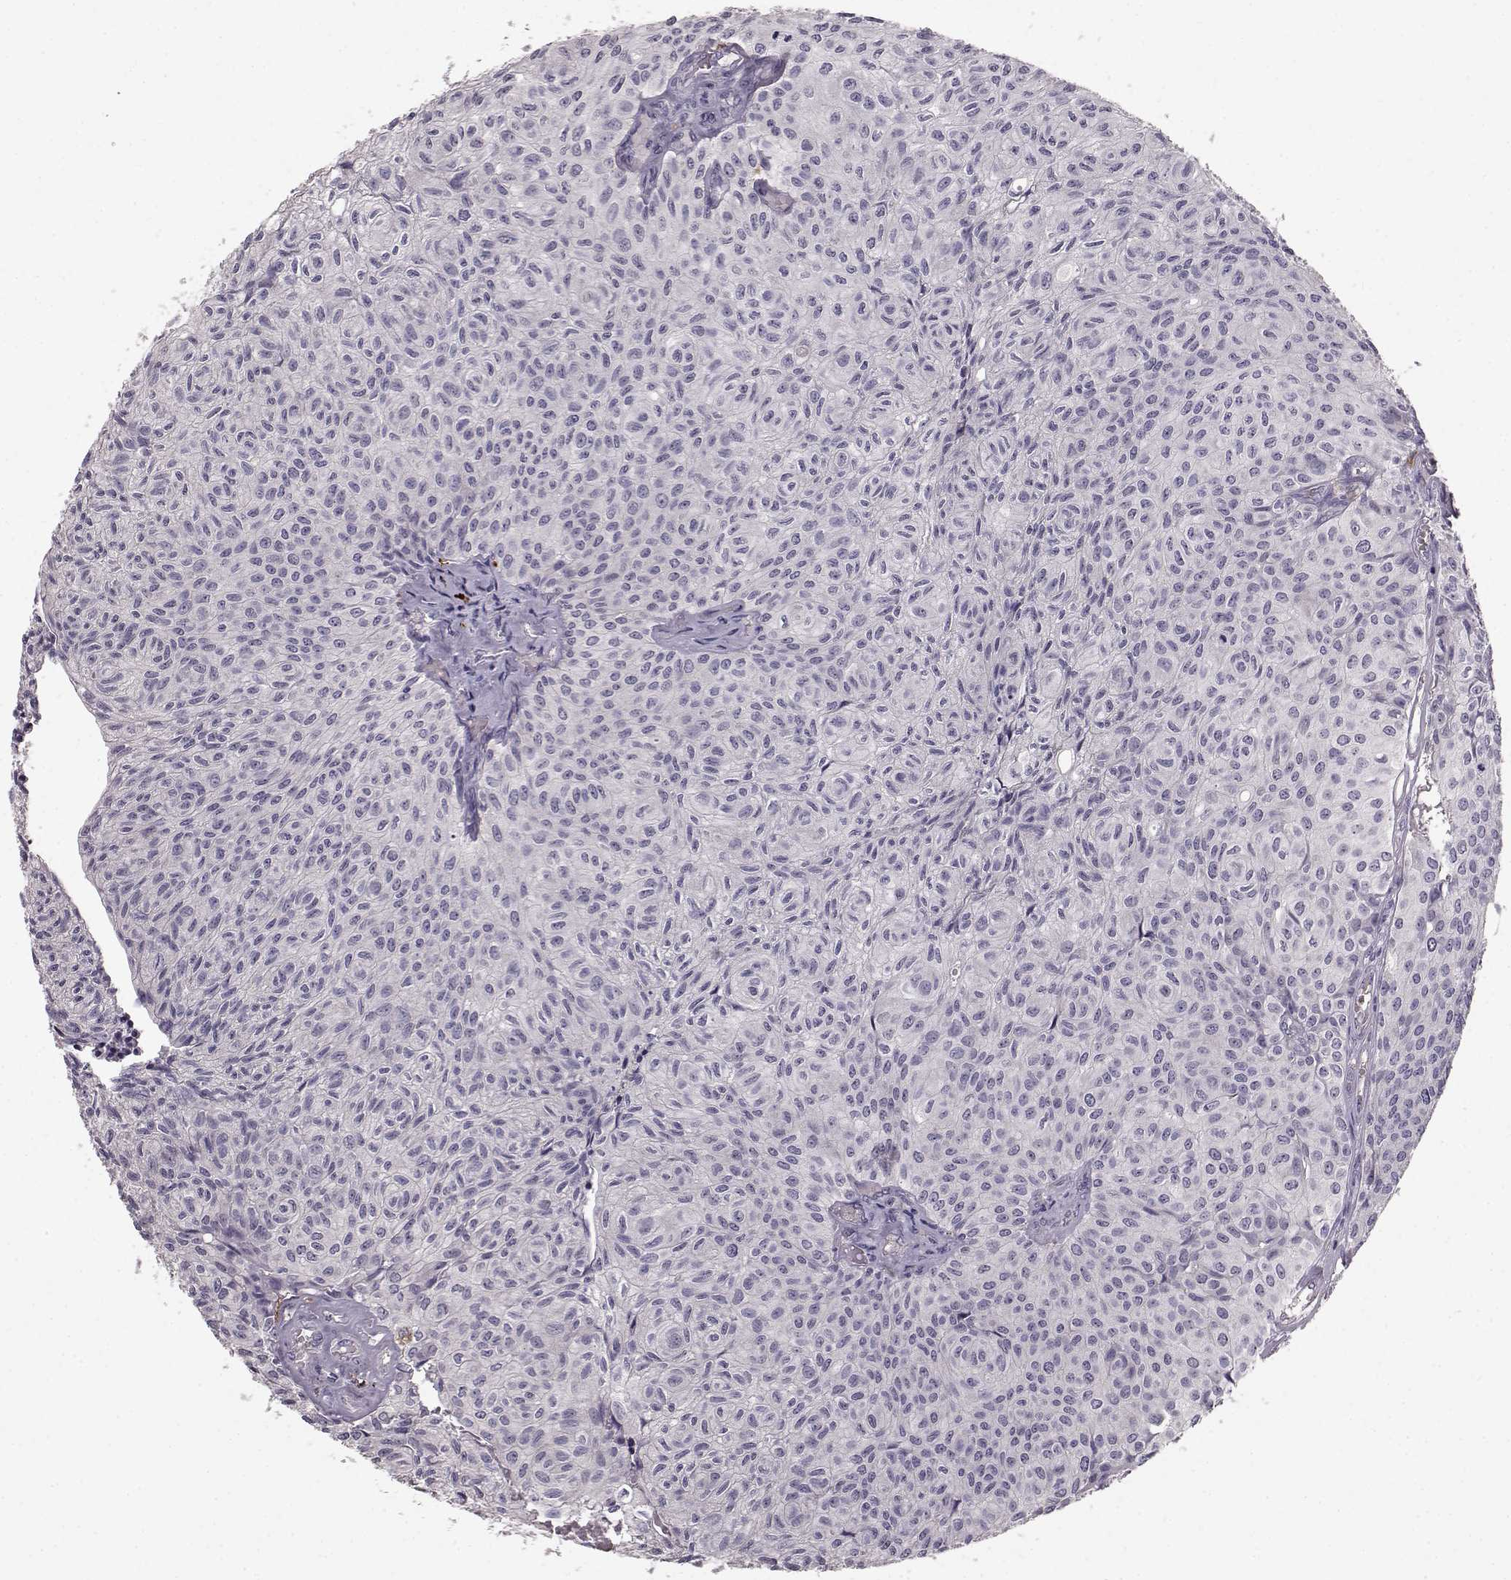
{"staining": {"intensity": "negative", "quantity": "none", "location": "none"}, "tissue": "urothelial cancer", "cell_type": "Tumor cells", "image_type": "cancer", "snomed": [{"axis": "morphology", "description": "Urothelial carcinoma, Low grade"}, {"axis": "topography", "description": "Urinary bladder"}], "caption": "This is an IHC image of urothelial carcinoma (low-grade). There is no expression in tumor cells.", "gene": "CCNF", "patient": {"sex": "male", "age": 89}}